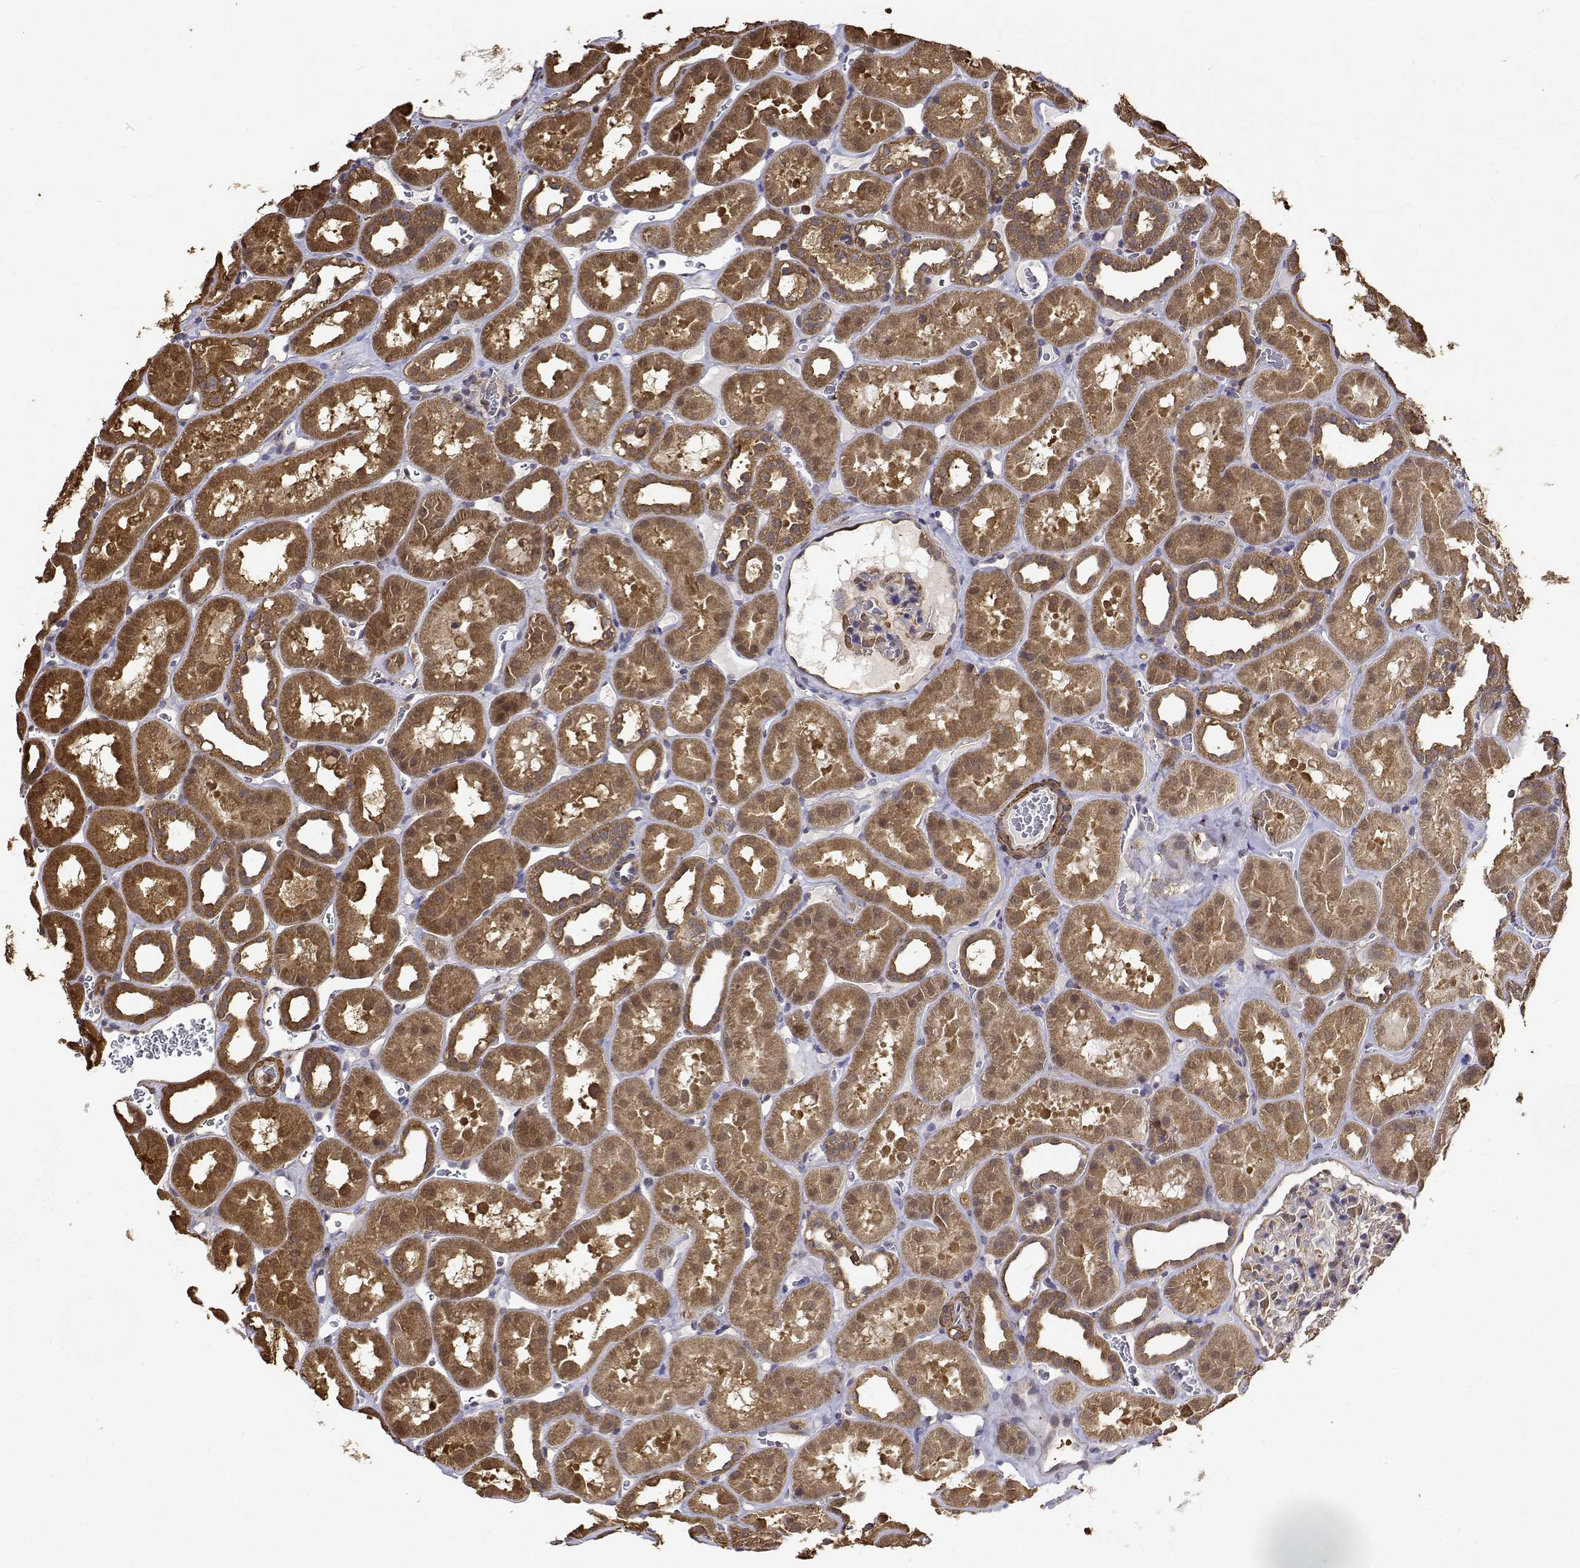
{"staining": {"intensity": "negative", "quantity": "none", "location": "none"}, "tissue": "kidney", "cell_type": "Cells in glomeruli", "image_type": "normal", "snomed": [{"axis": "morphology", "description": "Normal tissue, NOS"}, {"axis": "topography", "description": "Kidney"}], "caption": "The histopathology image reveals no significant expression in cells in glomeruli of kidney.", "gene": "PCID2", "patient": {"sex": "female", "age": 41}}